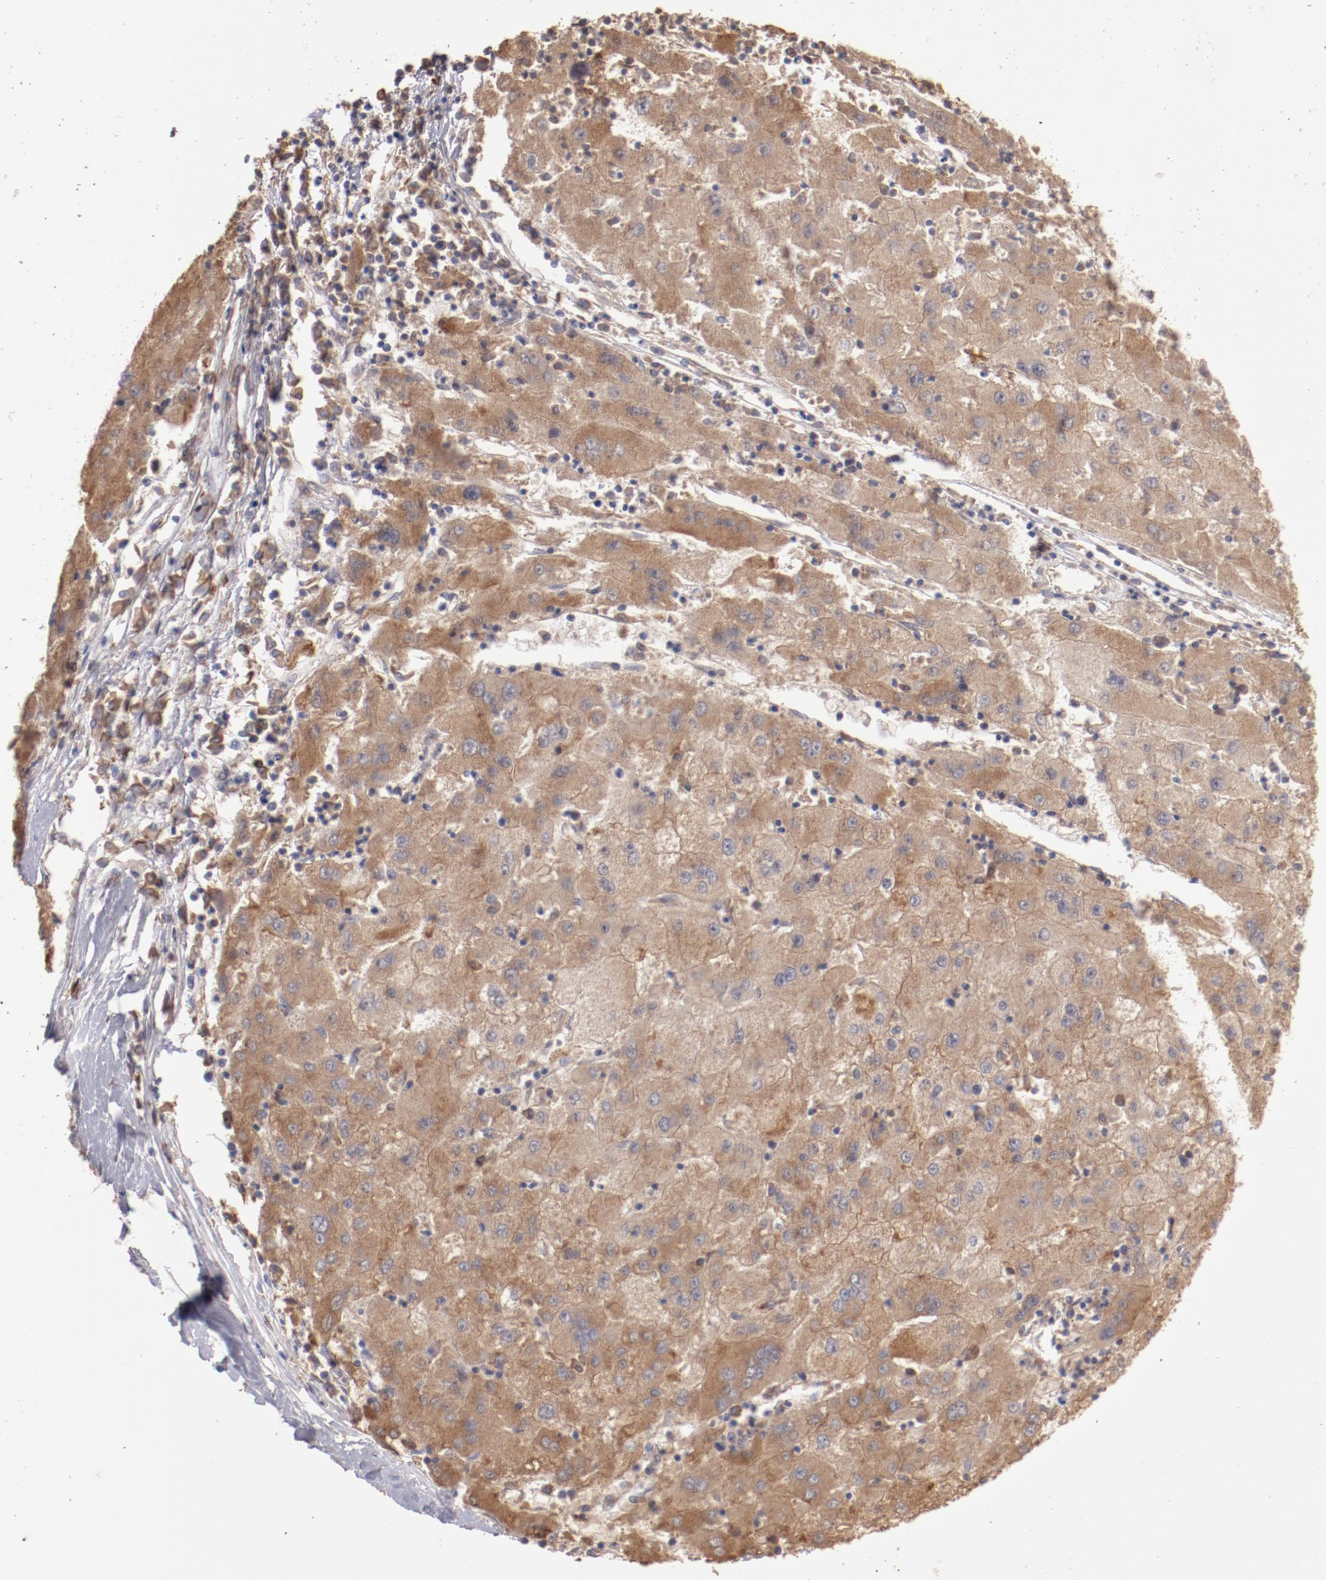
{"staining": {"intensity": "weak", "quantity": ">75%", "location": "cytoplasmic/membranous"}, "tissue": "liver cancer", "cell_type": "Tumor cells", "image_type": "cancer", "snomed": [{"axis": "morphology", "description": "Carcinoma, Hepatocellular, NOS"}, {"axis": "topography", "description": "Liver"}], "caption": "The photomicrograph demonstrates a brown stain indicating the presence of a protein in the cytoplasmic/membranous of tumor cells in liver cancer. (IHC, brightfield microscopy, high magnification).", "gene": "NFKBIE", "patient": {"sex": "male", "age": 72}}